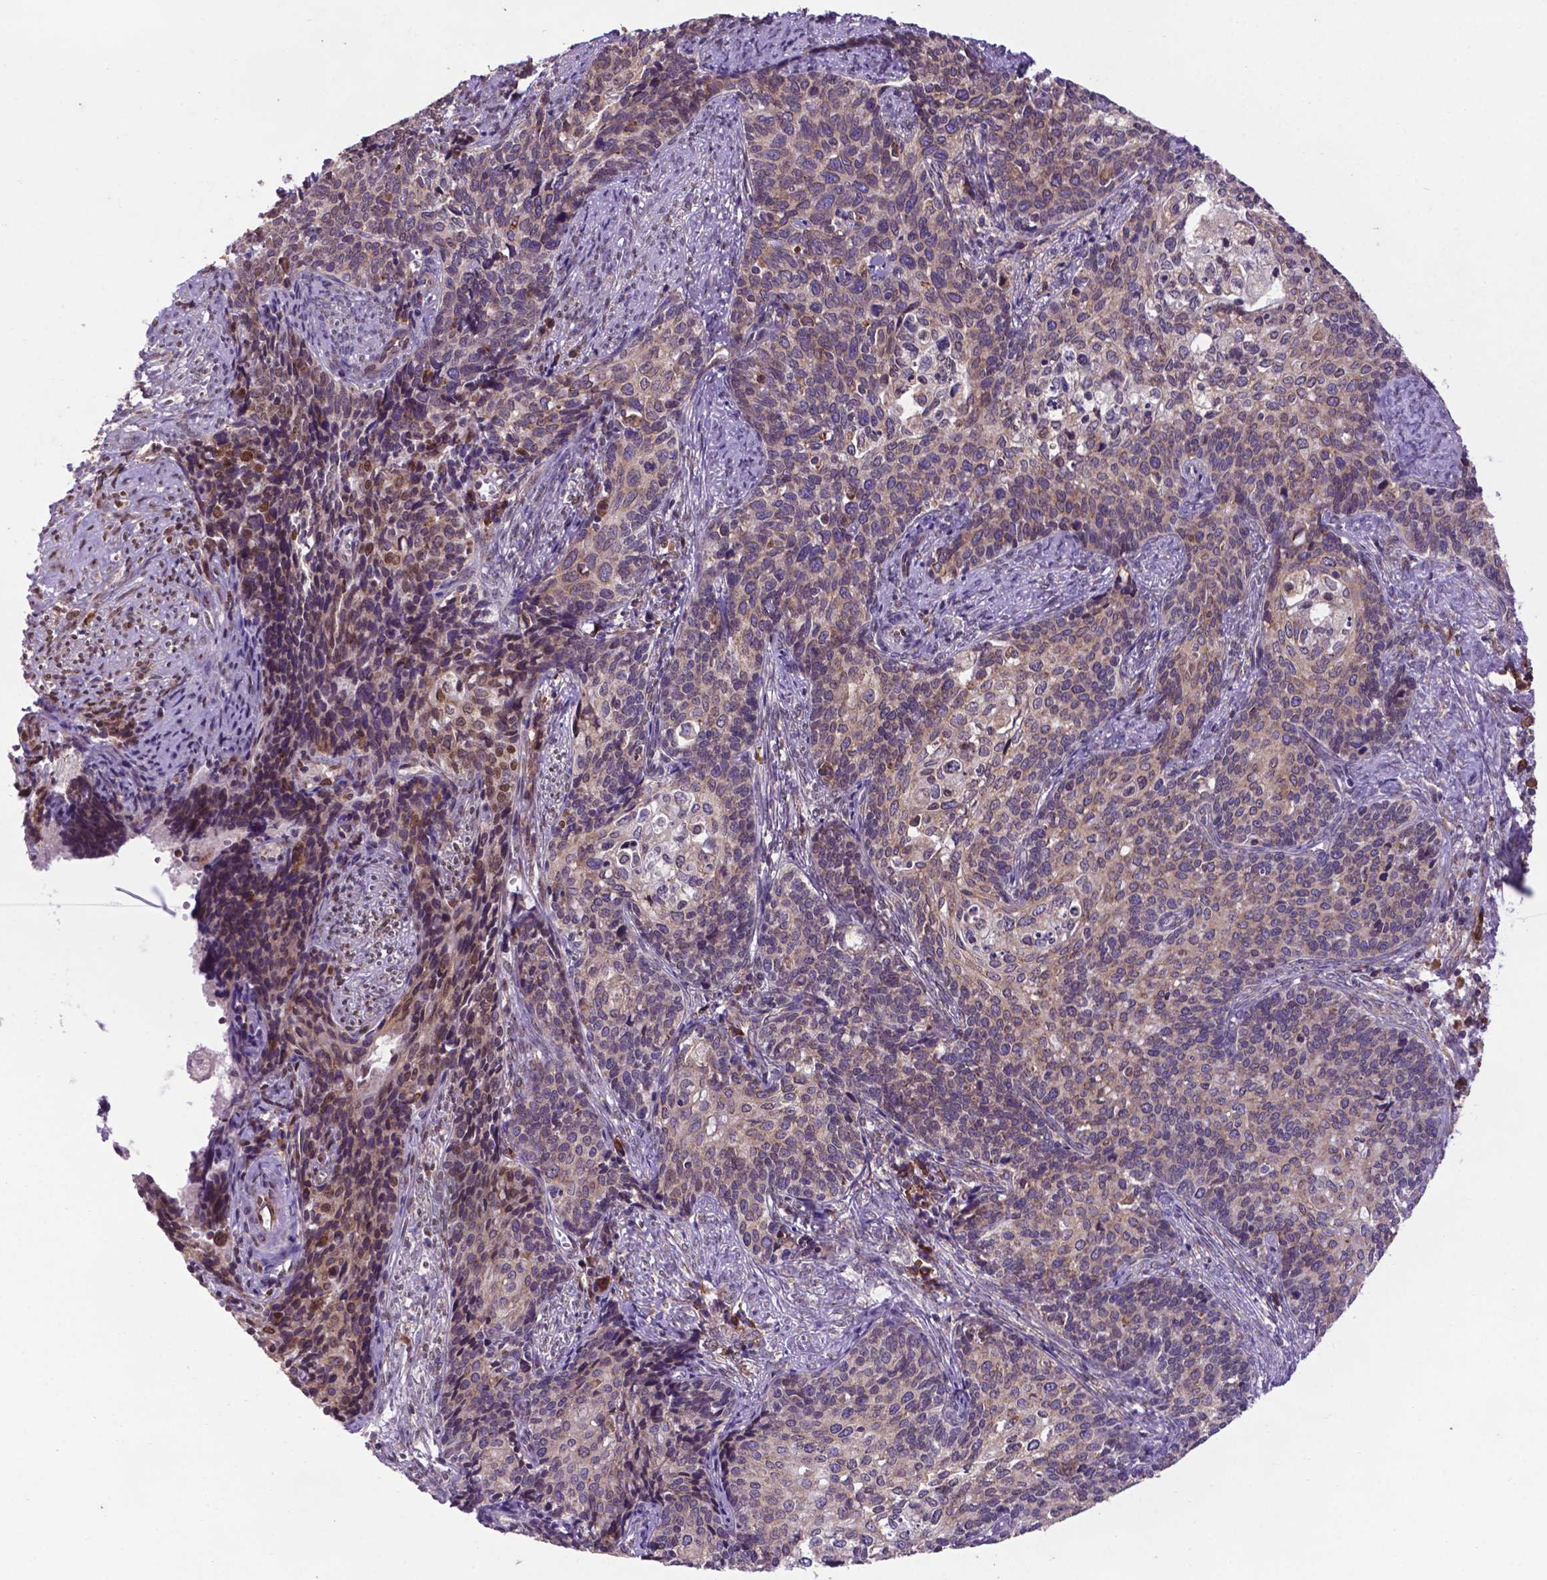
{"staining": {"intensity": "weak", "quantity": "25%-75%", "location": "cytoplasmic/membranous"}, "tissue": "cervical cancer", "cell_type": "Tumor cells", "image_type": "cancer", "snomed": [{"axis": "morphology", "description": "Squamous cell carcinoma, NOS"}, {"axis": "topography", "description": "Cervix"}], "caption": "Immunohistochemistry of cervical squamous cell carcinoma reveals low levels of weak cytoplasmic/membranous positivity in approximately 25%-75% of tumor cells. The protein is stained brown, and the nuclei are stained in blue (DAB (3,3'-diaminobenzidine) IHC with brightfield microscopy, high magnification).", "gene": "WDR83OS", "patient": {"sex": "female", "age": 39}}